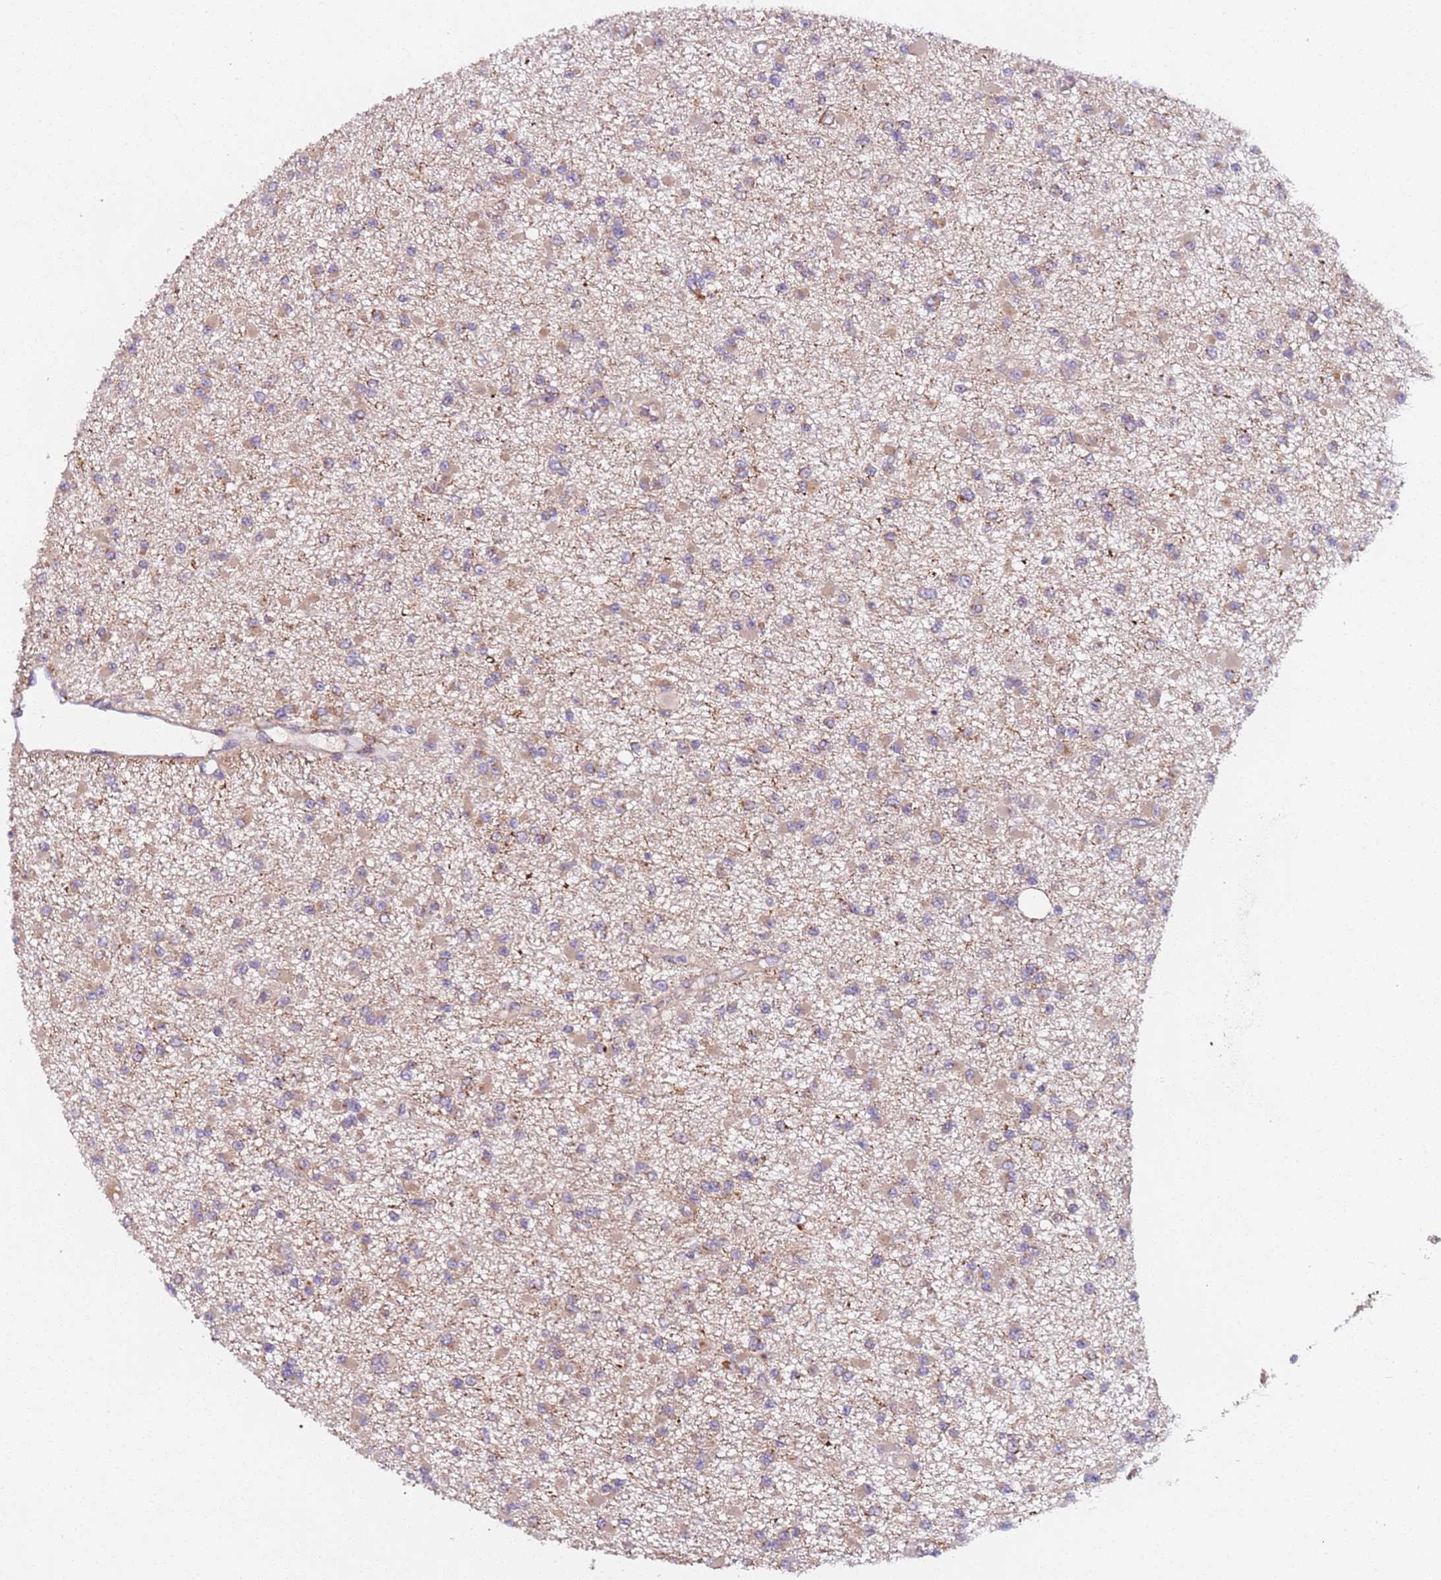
{"staining": {"intensity": "weak", "quantity": ">75%", "location": "cytoplasmic/membranous"}, "tissue": "glioma", "cell_type": "Tumor cells", "image_type": "cancer", "snomed": [{"axis": "morphology", "description": "Glioma, malignant, Low grade"}, {"axis": "topography", "description": "Brain"}], "caption": "IHC micrograph of neoplastic tissue: glioma stained using immunohistochemistry (IHC) shows low levels of weak protein expression localized specifically in the cytoplasmic/membranous of tumor cells, appearing as a cytoplasmic/membranous brown color.", "gene": "AKTIP", "patient": {"sex": "female", "age": 22}}